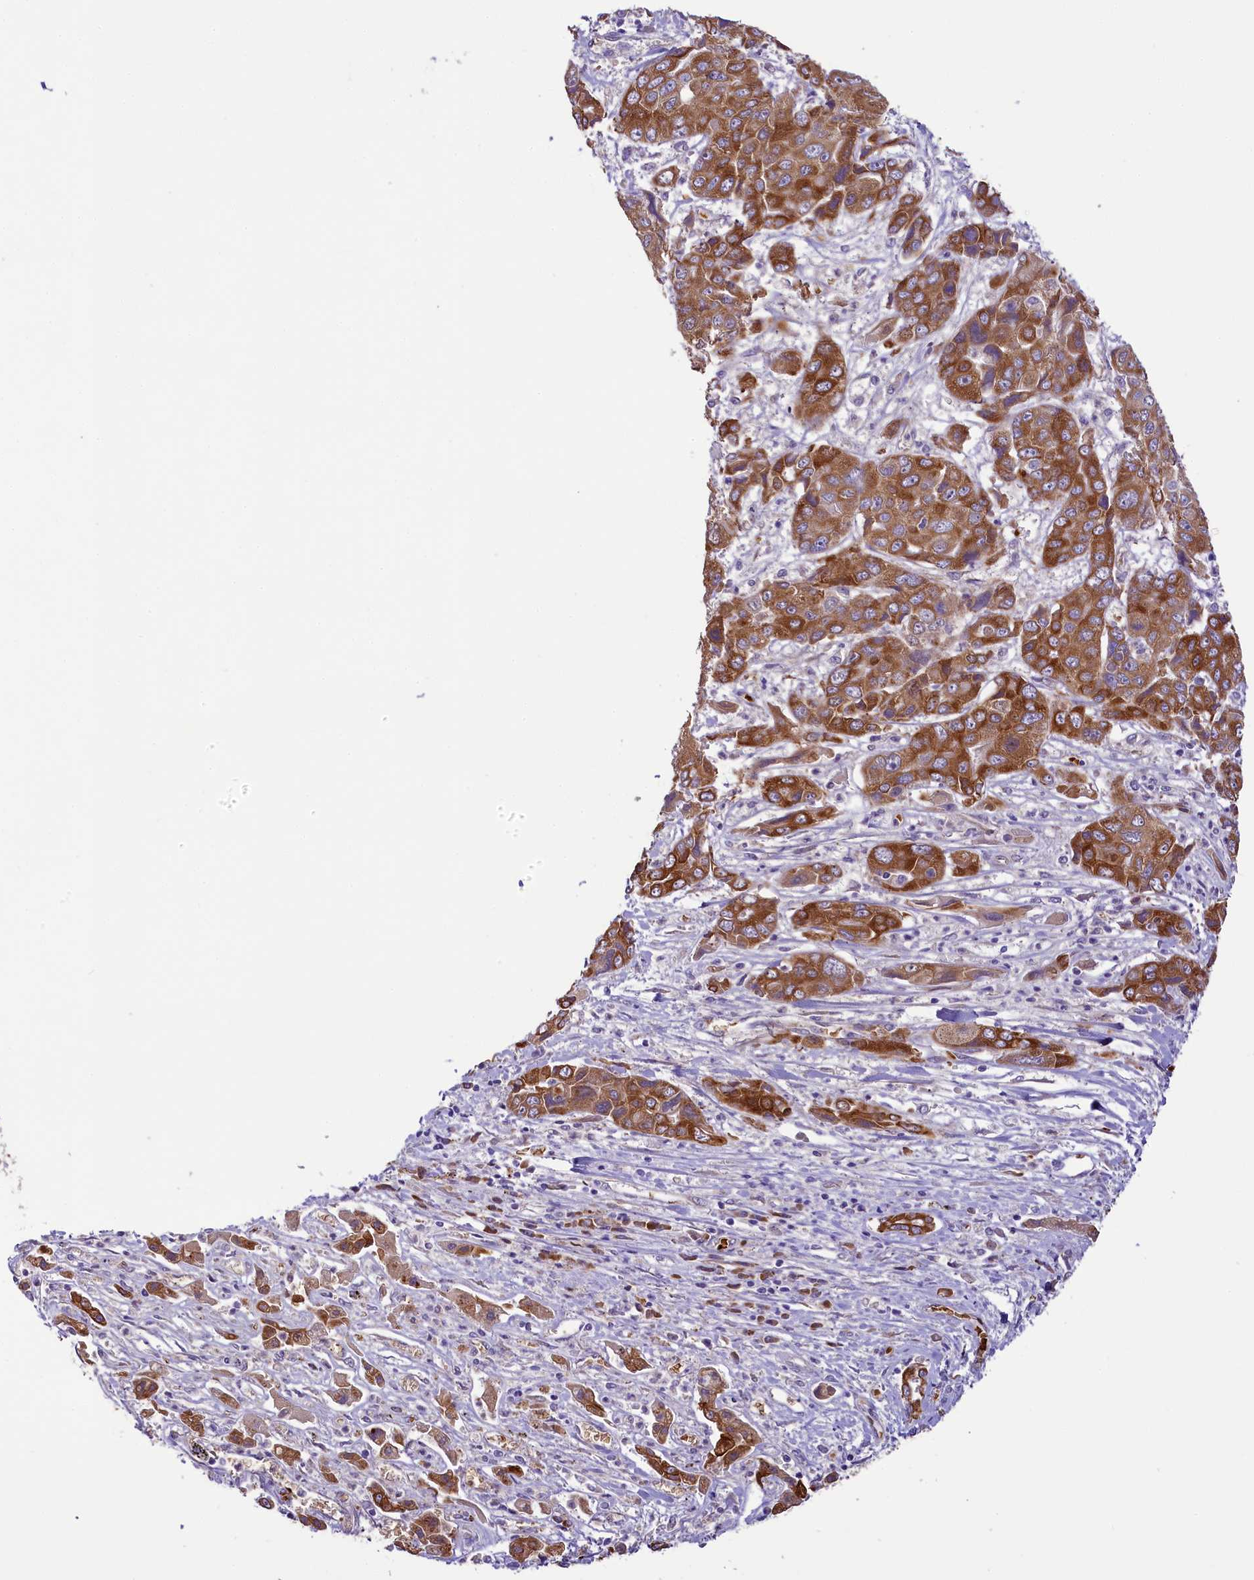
{"staining": {"intensity": "strong", "quantity": ">75%", "location": "cytoplasmic/membranous"}, "tissue": "liver cancer", "cell_type": "Tumor cells", "image_type": "cancer", "snomed": [{"axis": "morphology", "description": "Cholangiocarcinoma"}, {"axis": "topography", "description": "Liver"}], "caption": "This image shows immunohistochemistry (IHC) staining of human liver cancer, with high strong cytoplasmic/membranous expression in approximately >75% of tumor cells.", "gene": "LARP4", "patient": {"sex": "male", "age": 67}}